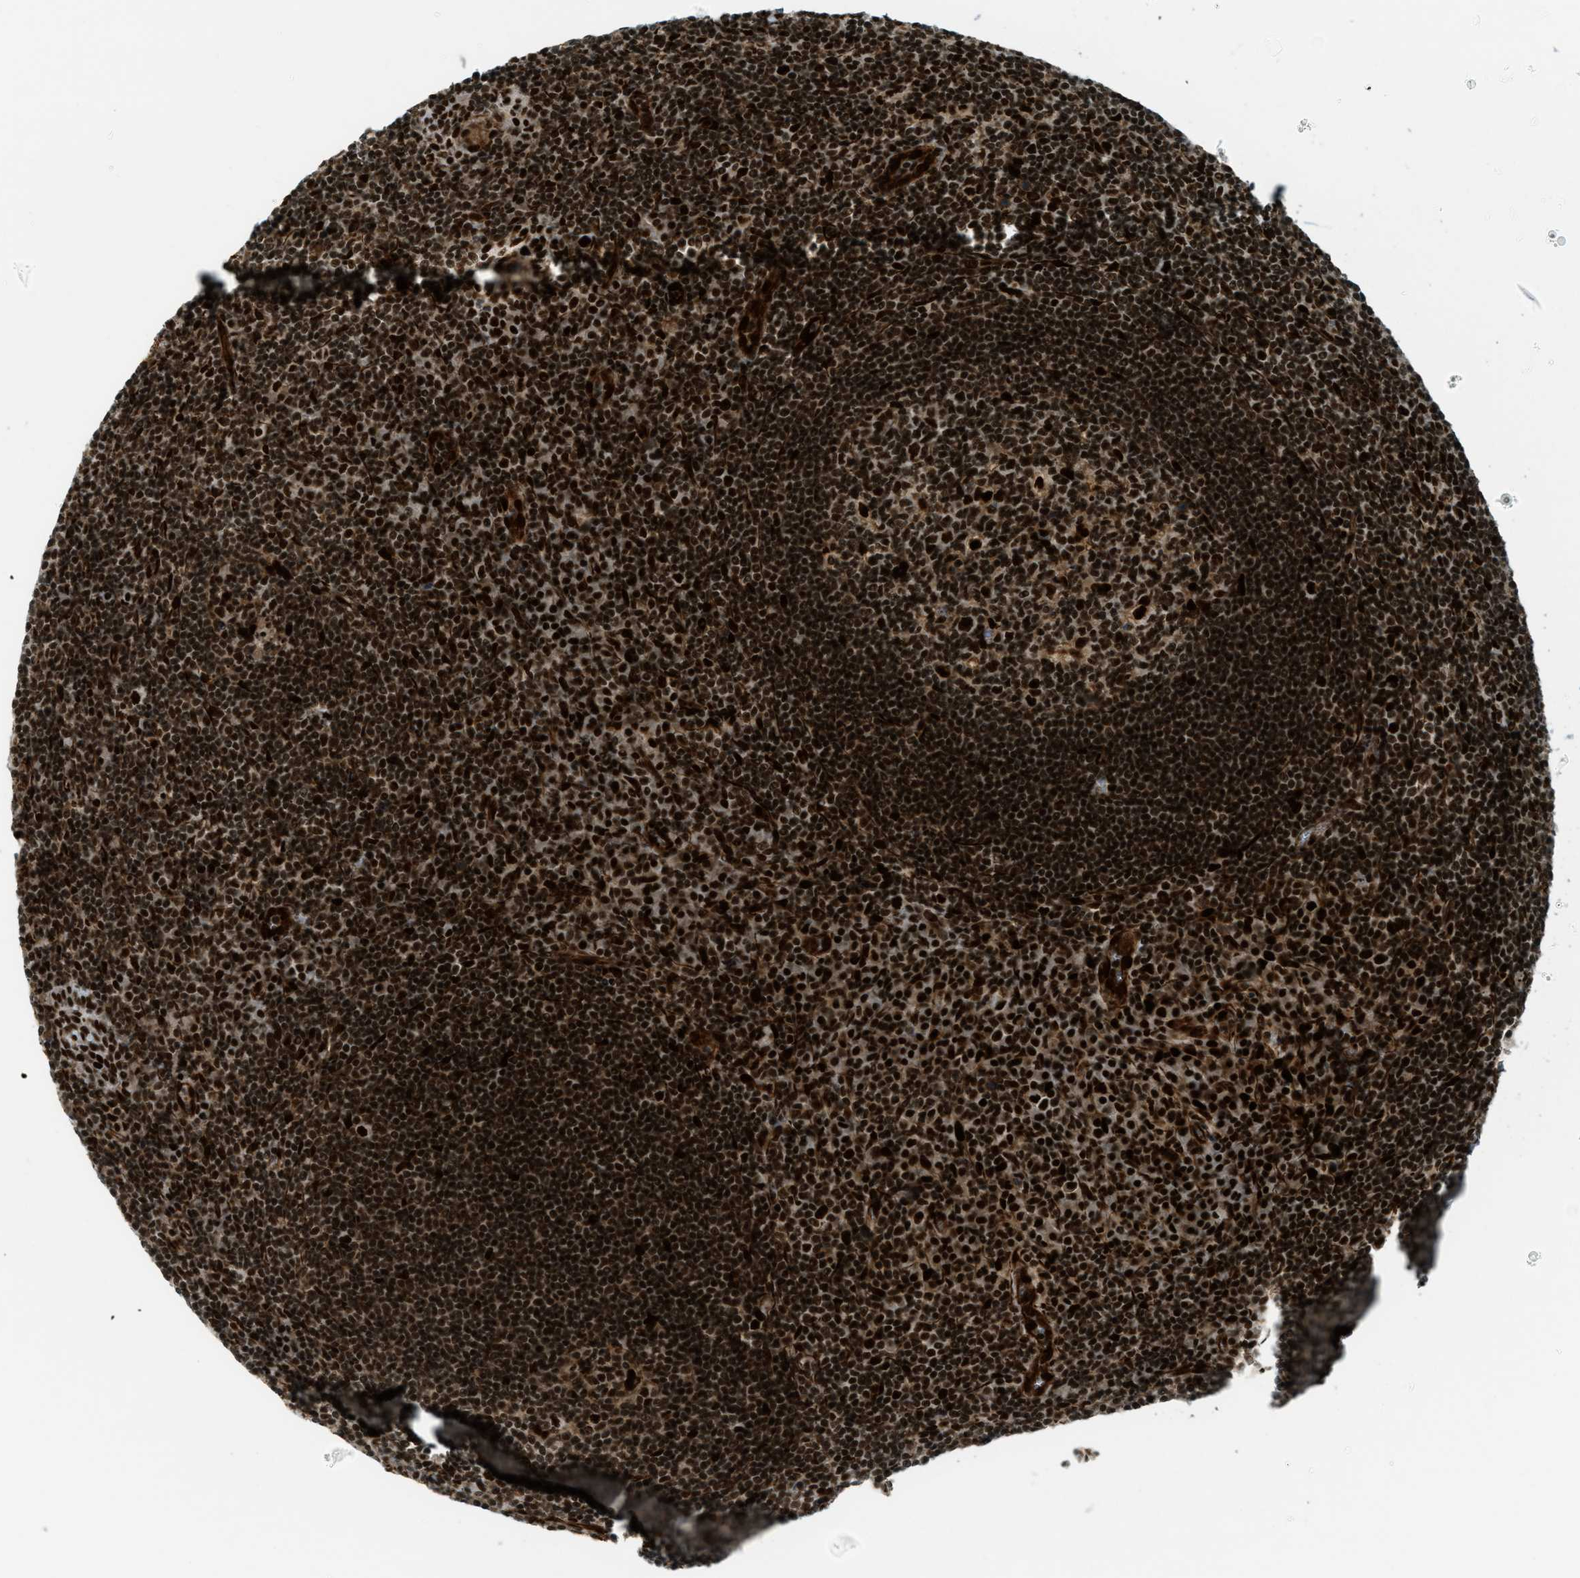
{"staining": {"intensity": "strong", "quantity": ">75%", "location": "nuclear"}, "tissue": "tonsil", "cell_type": "Germinal center cells", "image_type": "normal", "snomed": [{"axis": "morphology", "description": "Normal tissue, NOS"}, {"axis": "topography", "description": "Tonsil"}], "caption": "Protein expression analysis of normal tonsil displays strong nuclear staining in about >75% of germinal center cells.", "gene": "ZFR", "patient": {"sex": "male", "age": 37}}